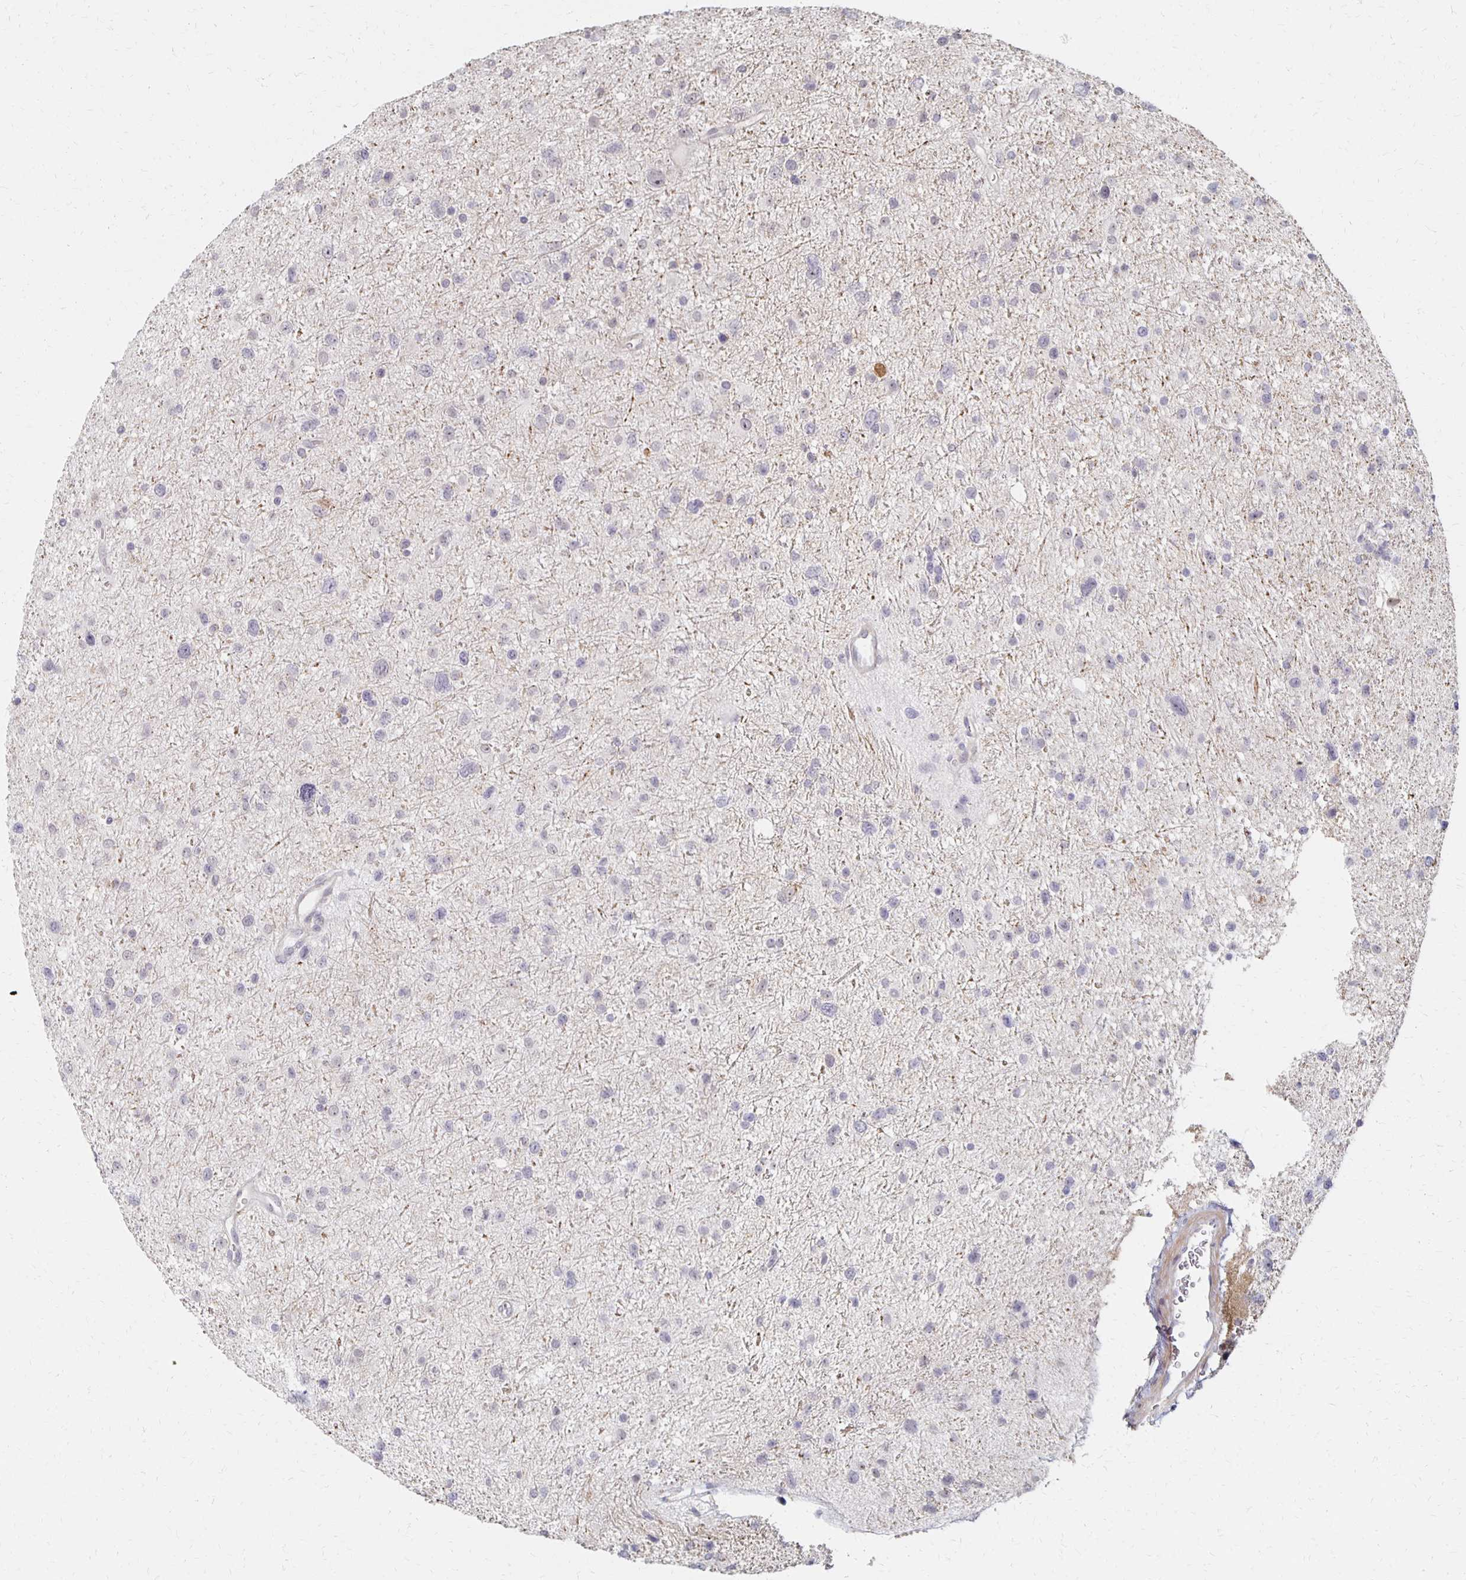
{"staining": {"intensity": "negative", "quantity": "none", "location": "none"}, "tissue": "glioma", "cell_type": "Tumor cells", "image_type": "cancer", "snomed": [{"axis": "morphology", "description": "Glioma, malignant, Low grade"}, {"axis": "topography", "description": "Brain"}], "caption": "There is no significant expression in tumor cells of glioma.", "gene": "PRKCB", "patient": {"sex": "female", "age": 55}}